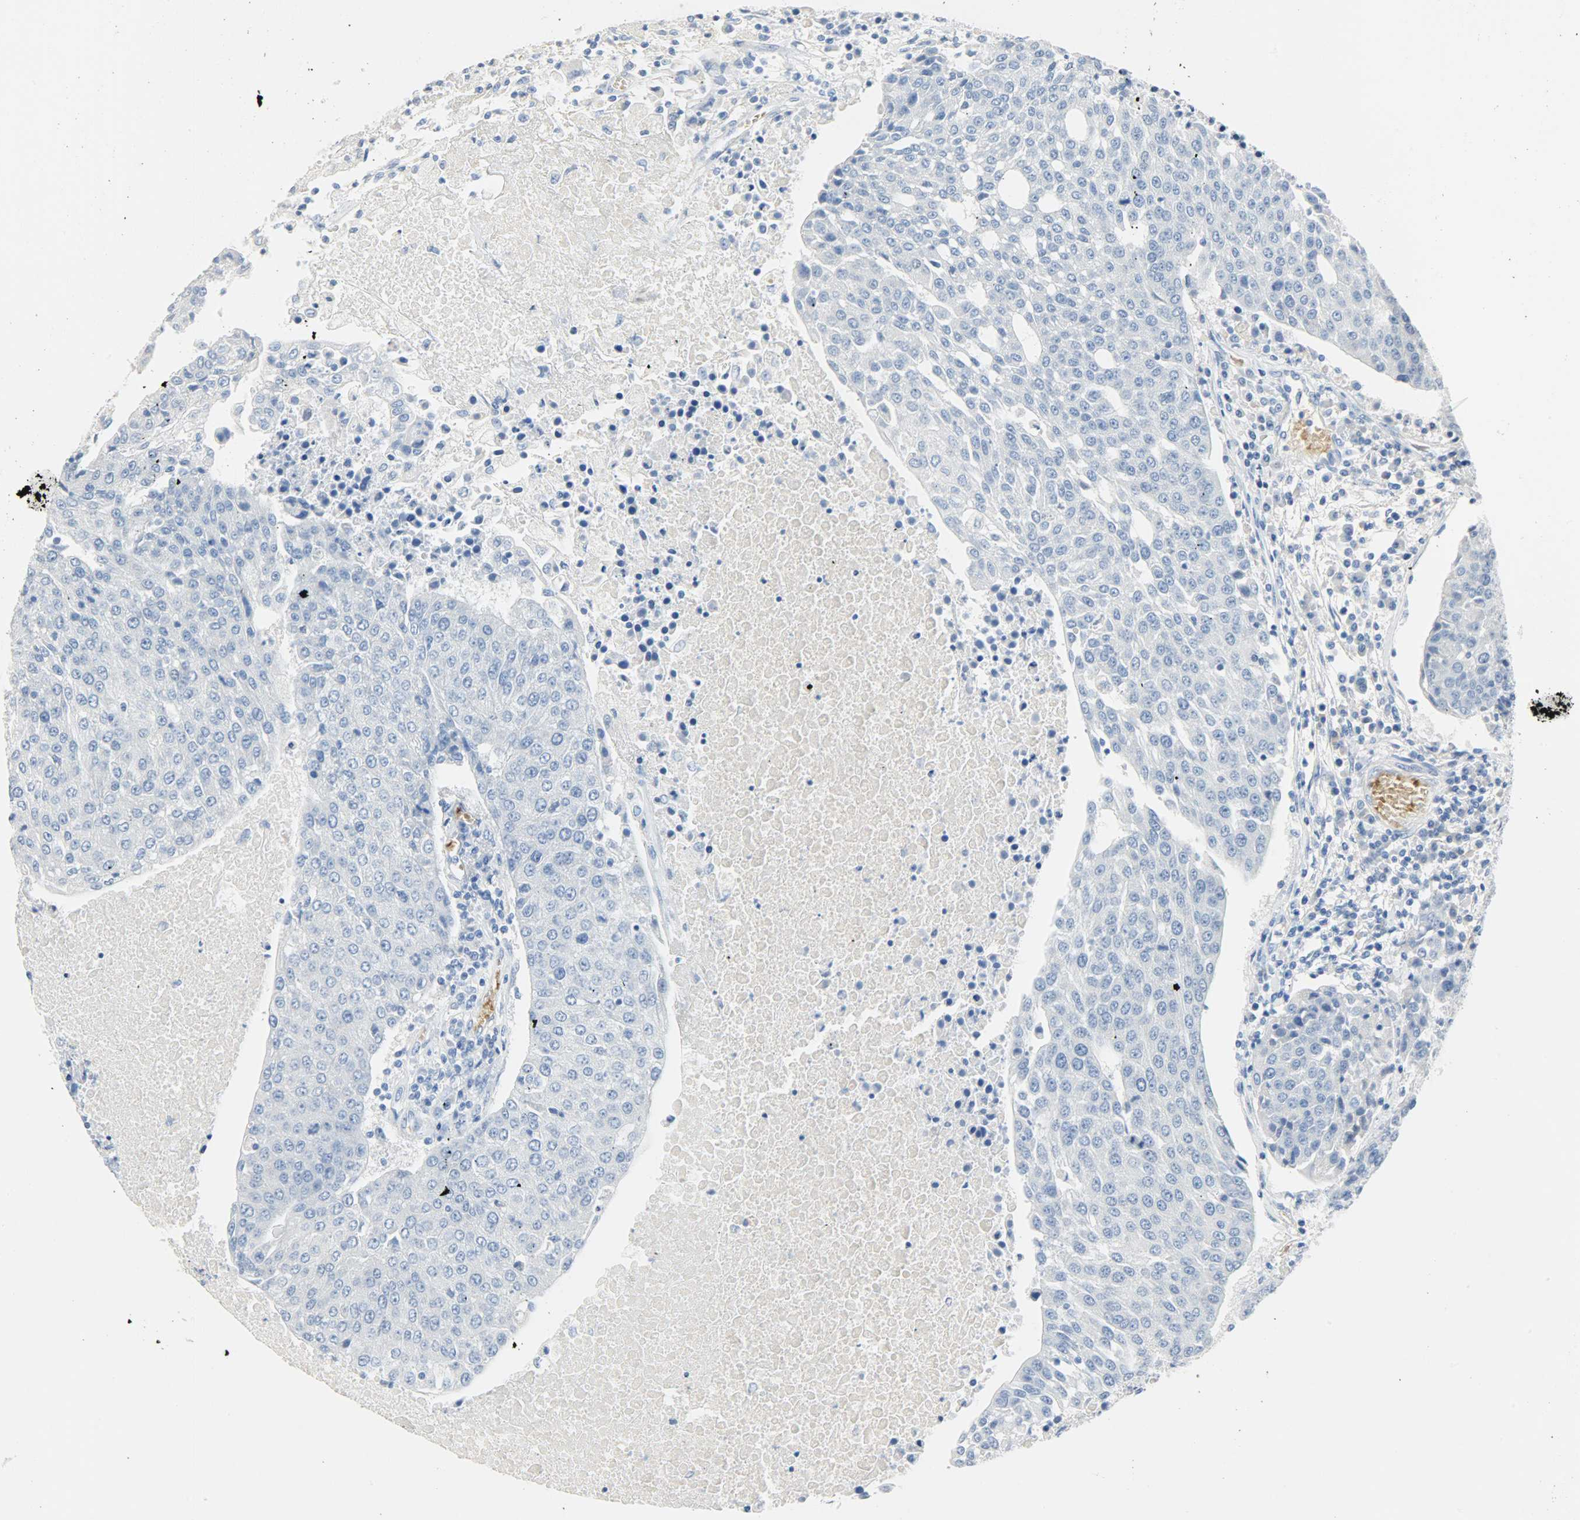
{"staining": {"intensity": "negative", "quantity": "none", "location": "none"}, "tissue": "urothelial cancer", "cell_type": "Tumor cells", "image_type": "cancer", "snomed": [{"axis": "morphology", "description": "Urothelial carcinoma, High grade"}, {"axis": "topography", "description": "Urinary bladder"}], "caption": "A high-resolution photomicrograph shows immunohistochemistry staining of urothelial cancer, which demonstrates no significant positivity in tumor cells. (DAB IHC, high magnification).", "gene": "CA3", "patient": {"sex": "female", "age": 85}}